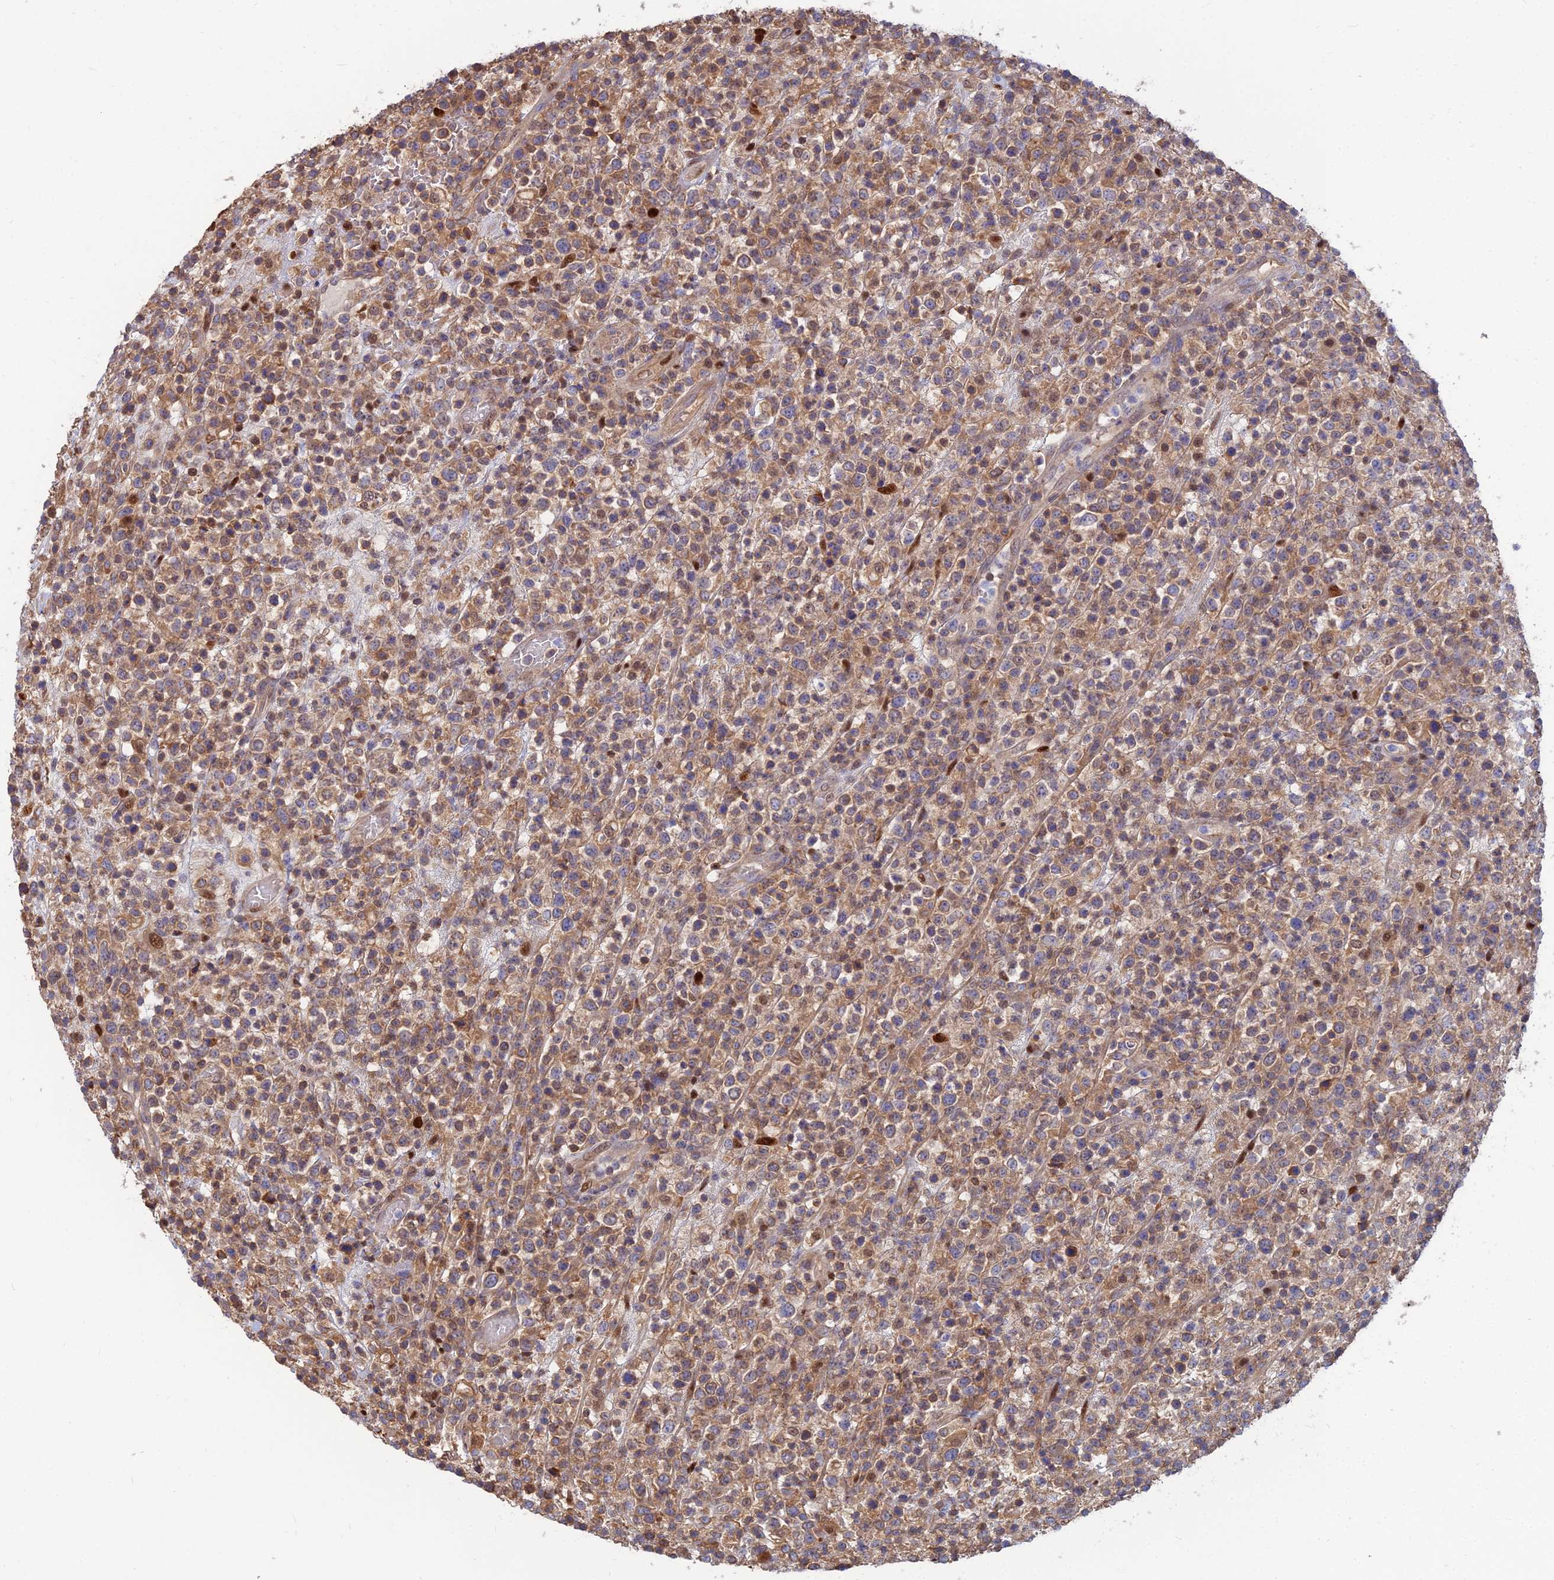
{"staining": {"intensity": "moderate", "quantity": ">75%", "location": "cytoplasmic/membranous"}, "tissue": "lymphoma", "cell_type": "Tumor cells", "image_type": "cancer", "snomed": [{"axis": "morphology", "description": "Malignant lymphoma, non-Hodgkin's type, High grade"}, {"axis": "topography", "description": "Colon"}], "caption": "Immunohistochemistry micrograph of human lymphoma stained for a protein (brown), which demonstrates medium levels of moderate cytoplasmic/membranous staining in about >75% of tumor cells.", "gene": "DNPEP", "patient": {"sex": "female", "age": 53}}